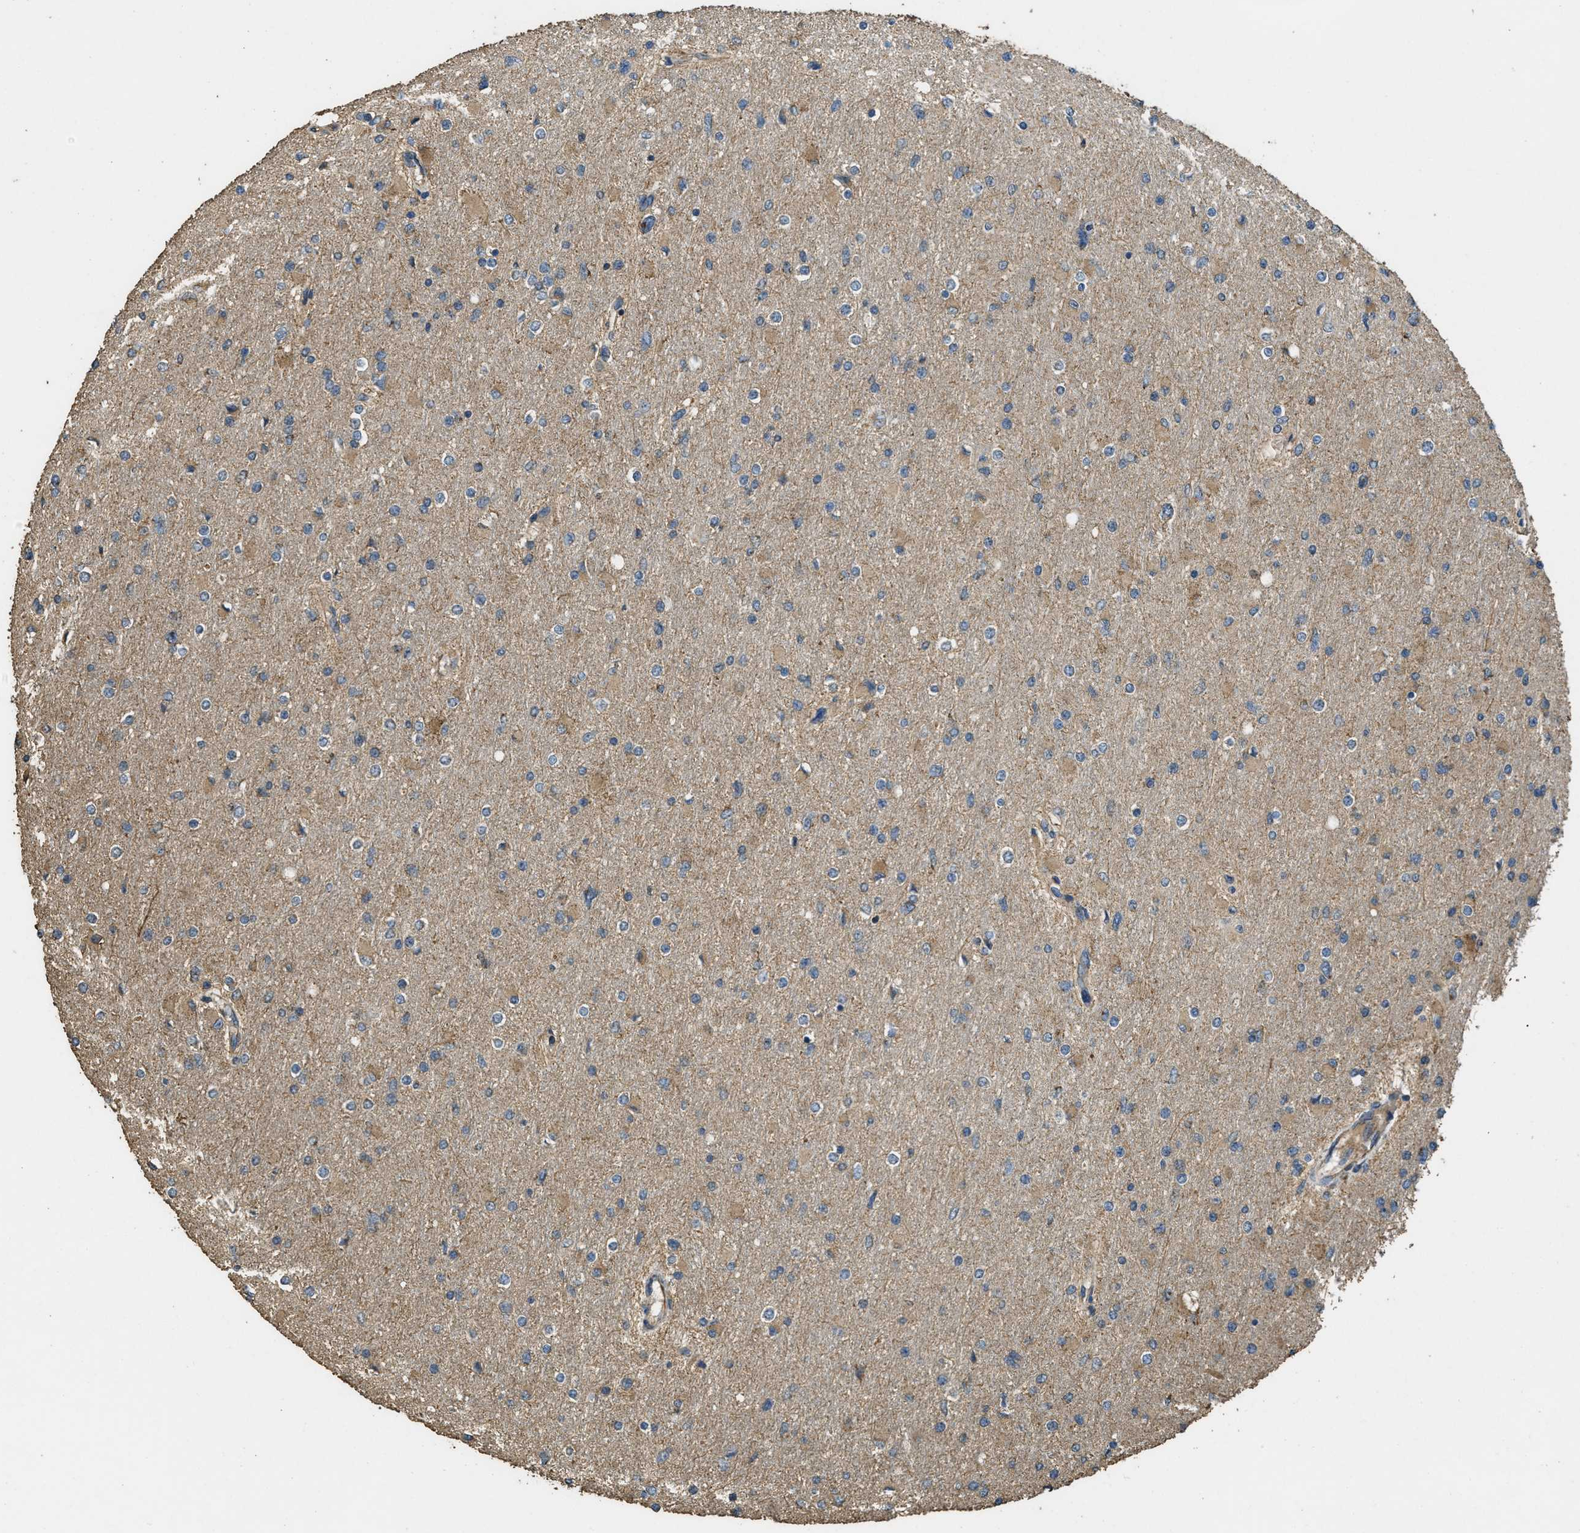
{"staining": {"intensity": "moderate", "quantity": "25%-75%", "location": "cytoplasmic/membranous"}, "tissue": "glioma", "cell_type": "Tumor cells", "image_type": "cancer", "snomed": [{"axis": "morphology", "description": "Glioma, malignant, High grade"}, {"axis": "topography", "description": "Cerebral cortex"}], "caption": "IHC (DAB) staining of malignant glioma (high-grade) exhibits moderate cytoplasmic/membranous protein staining in approximately 25%-75% of tumor cells.", "gene": "CYRIA", "patient": {"sex": "female", "age": 36}}